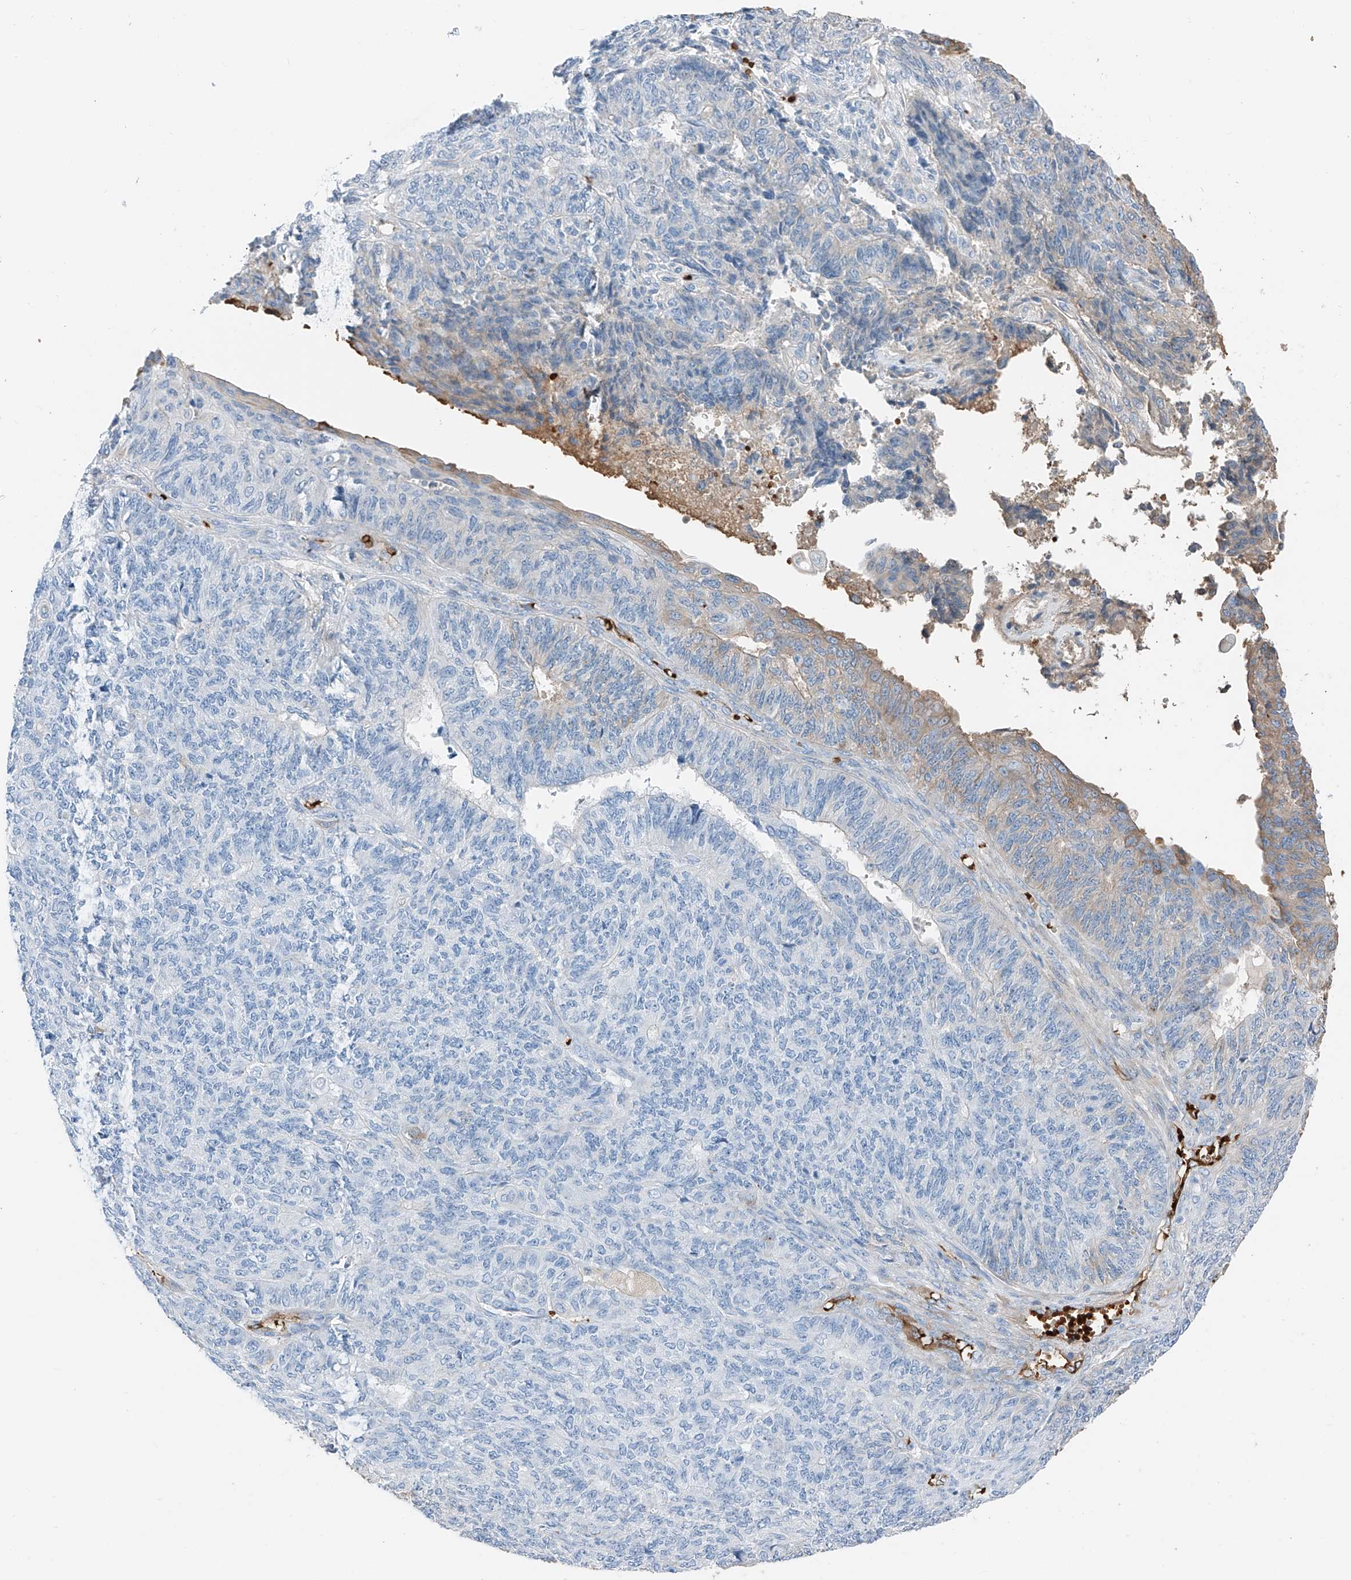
{"staining": {"intensity": "negative", "quantity": "none", "location": "none"}, "tissue": "endometrial cancer", "cell_type": "Tumor cells", "image_type": "cancer", "snomed": [{"axis": "morphology", "description": "Adenocarcinoma, NOS"}, {"axis": "topography", "description": "Endometrium"}], "caption": "Tumor cells are negative for protein expression in human endometrial cancer. (DAB immunohistochemistry (IHC) with hematoxylin counter stain).", "gene": "PRSS23", "patient": {"sex": "female", "age": 32}}